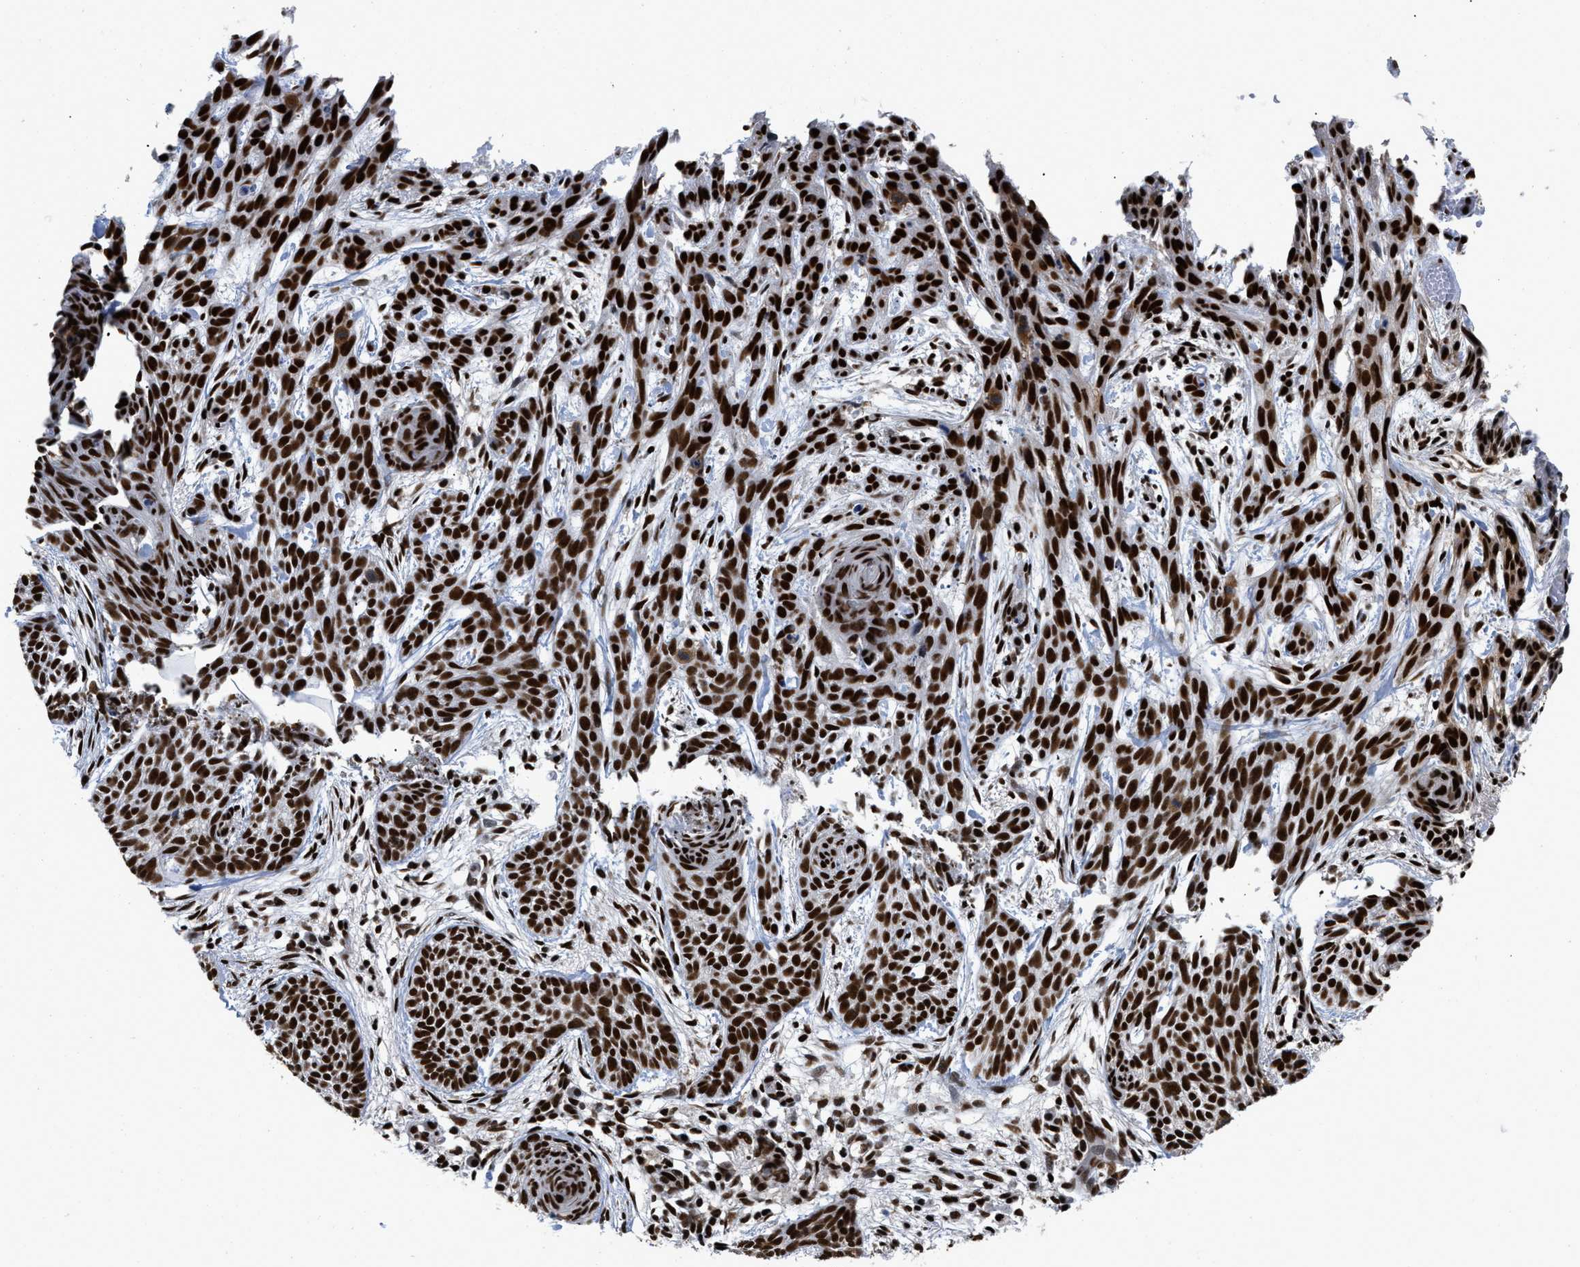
{"staining": {"intensity": "strong", "quantity": ">75%", "location": "nuclear"}, "tissue": "skin cancer", "cell_type": "Tumor cells", "image_type": "cancer", "snomed": [{"axis": "morphology", "description": "Basal cell carcinoma"}, {"axis": "topography", "description": "Skin"}], "caption": "Skin basal cell carcinoma tissue displays strong nuclear staining in approximately >75% of tumor cells", "gene": "CREB1", "patient": {"sex": "female", "age": 59}}